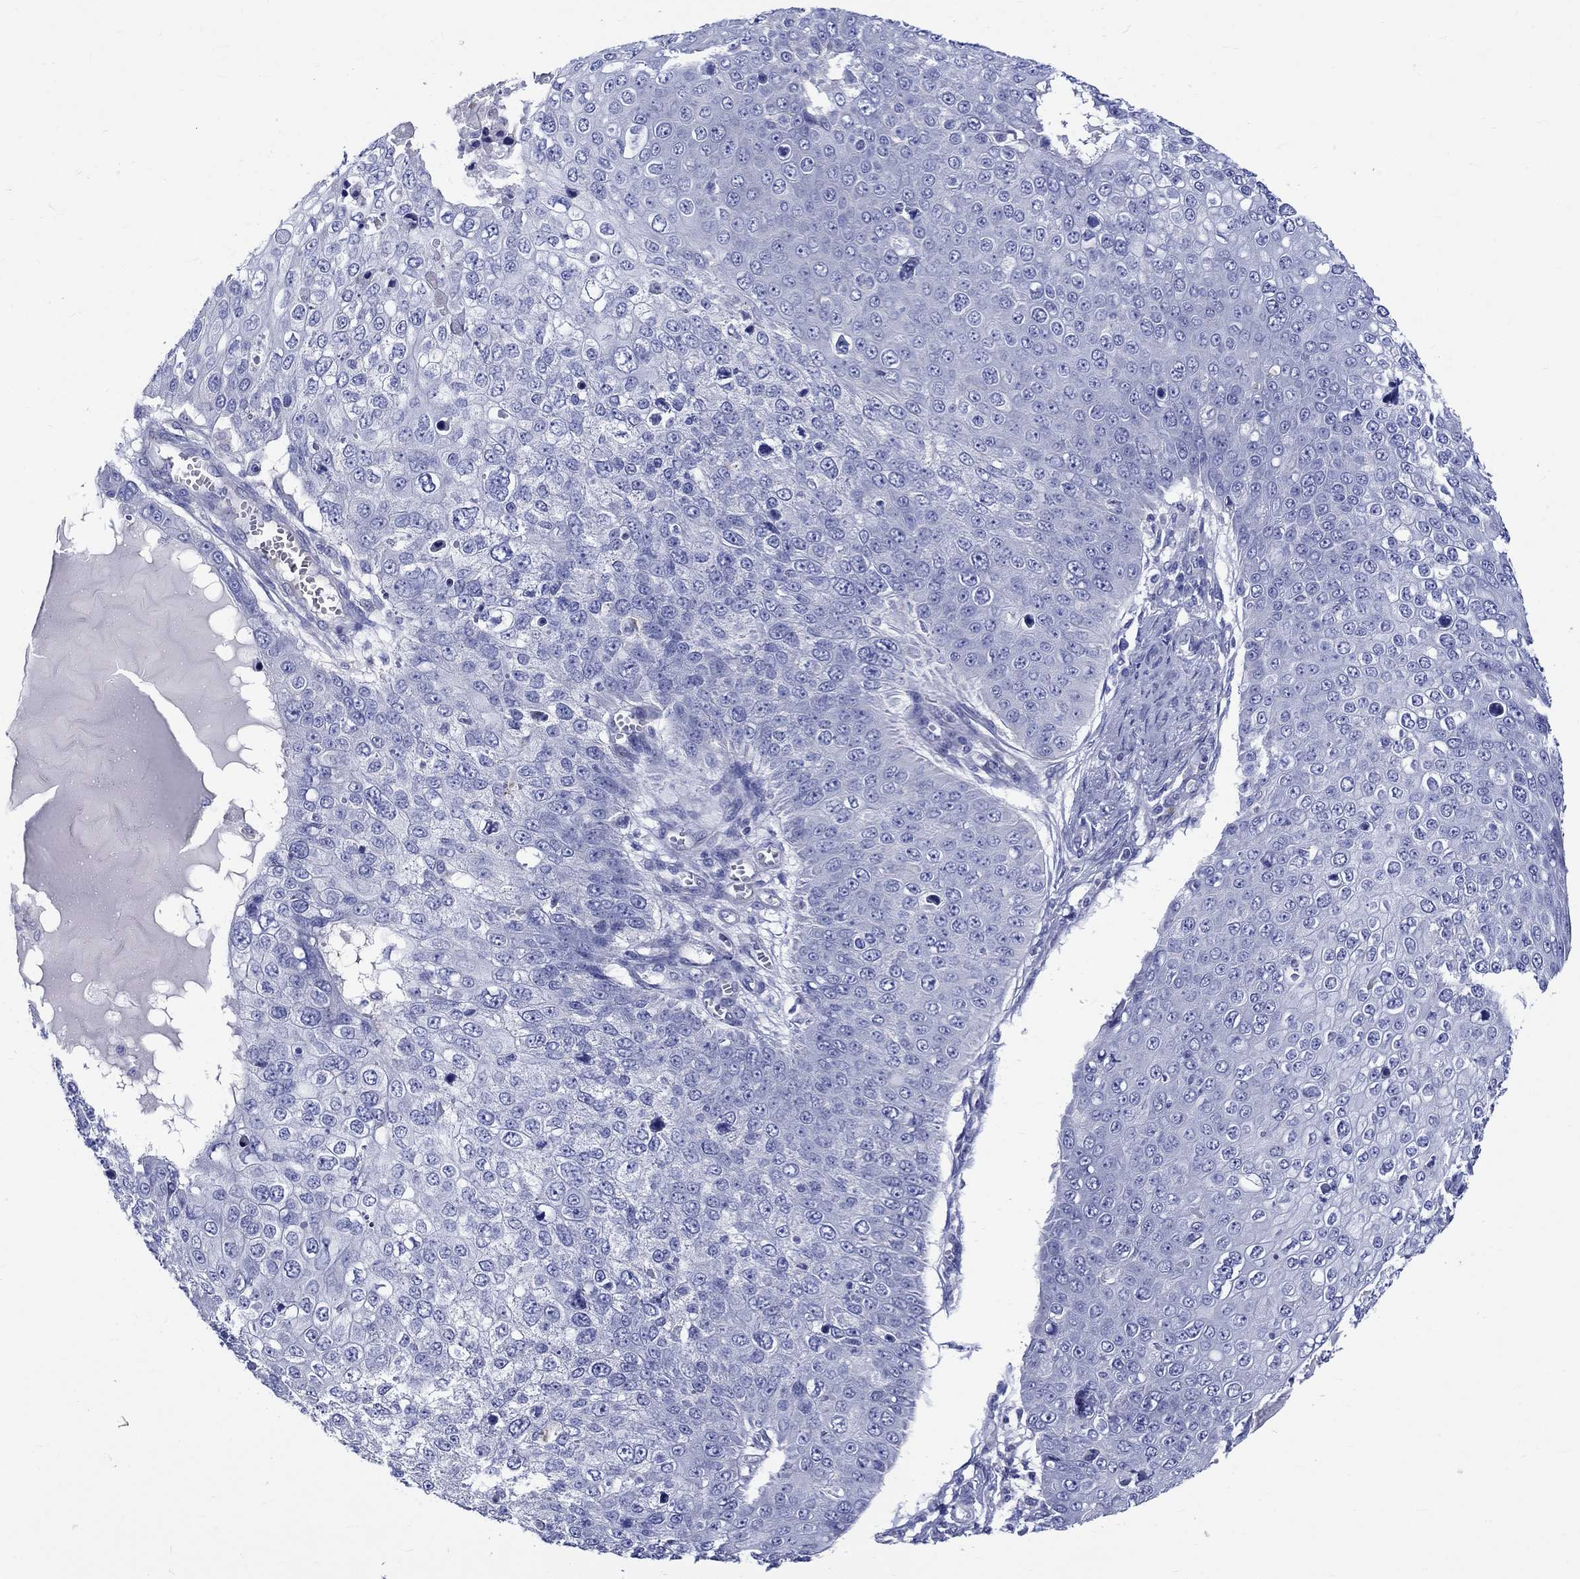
{"staining": {"intensity": "negative", "quantity": "none", "location": "none"}, "tissue": "skin cancer", "cell_type": "Tumor cells", "image_type": "cancer", "snomed": [{"axis": "morphology", "description": "Squamous cell carcinoma, NOS"}, {"axis": "topography", "description": "Skin"}], "caption": "A high-resolution photomicrograph shows immunohistochemistry (IHC) staining of skin cancer, which exhibits no significant positivity in tumor cells.", "gene": "SH2D7", "patient": {"sex": "male", "age": 71}}